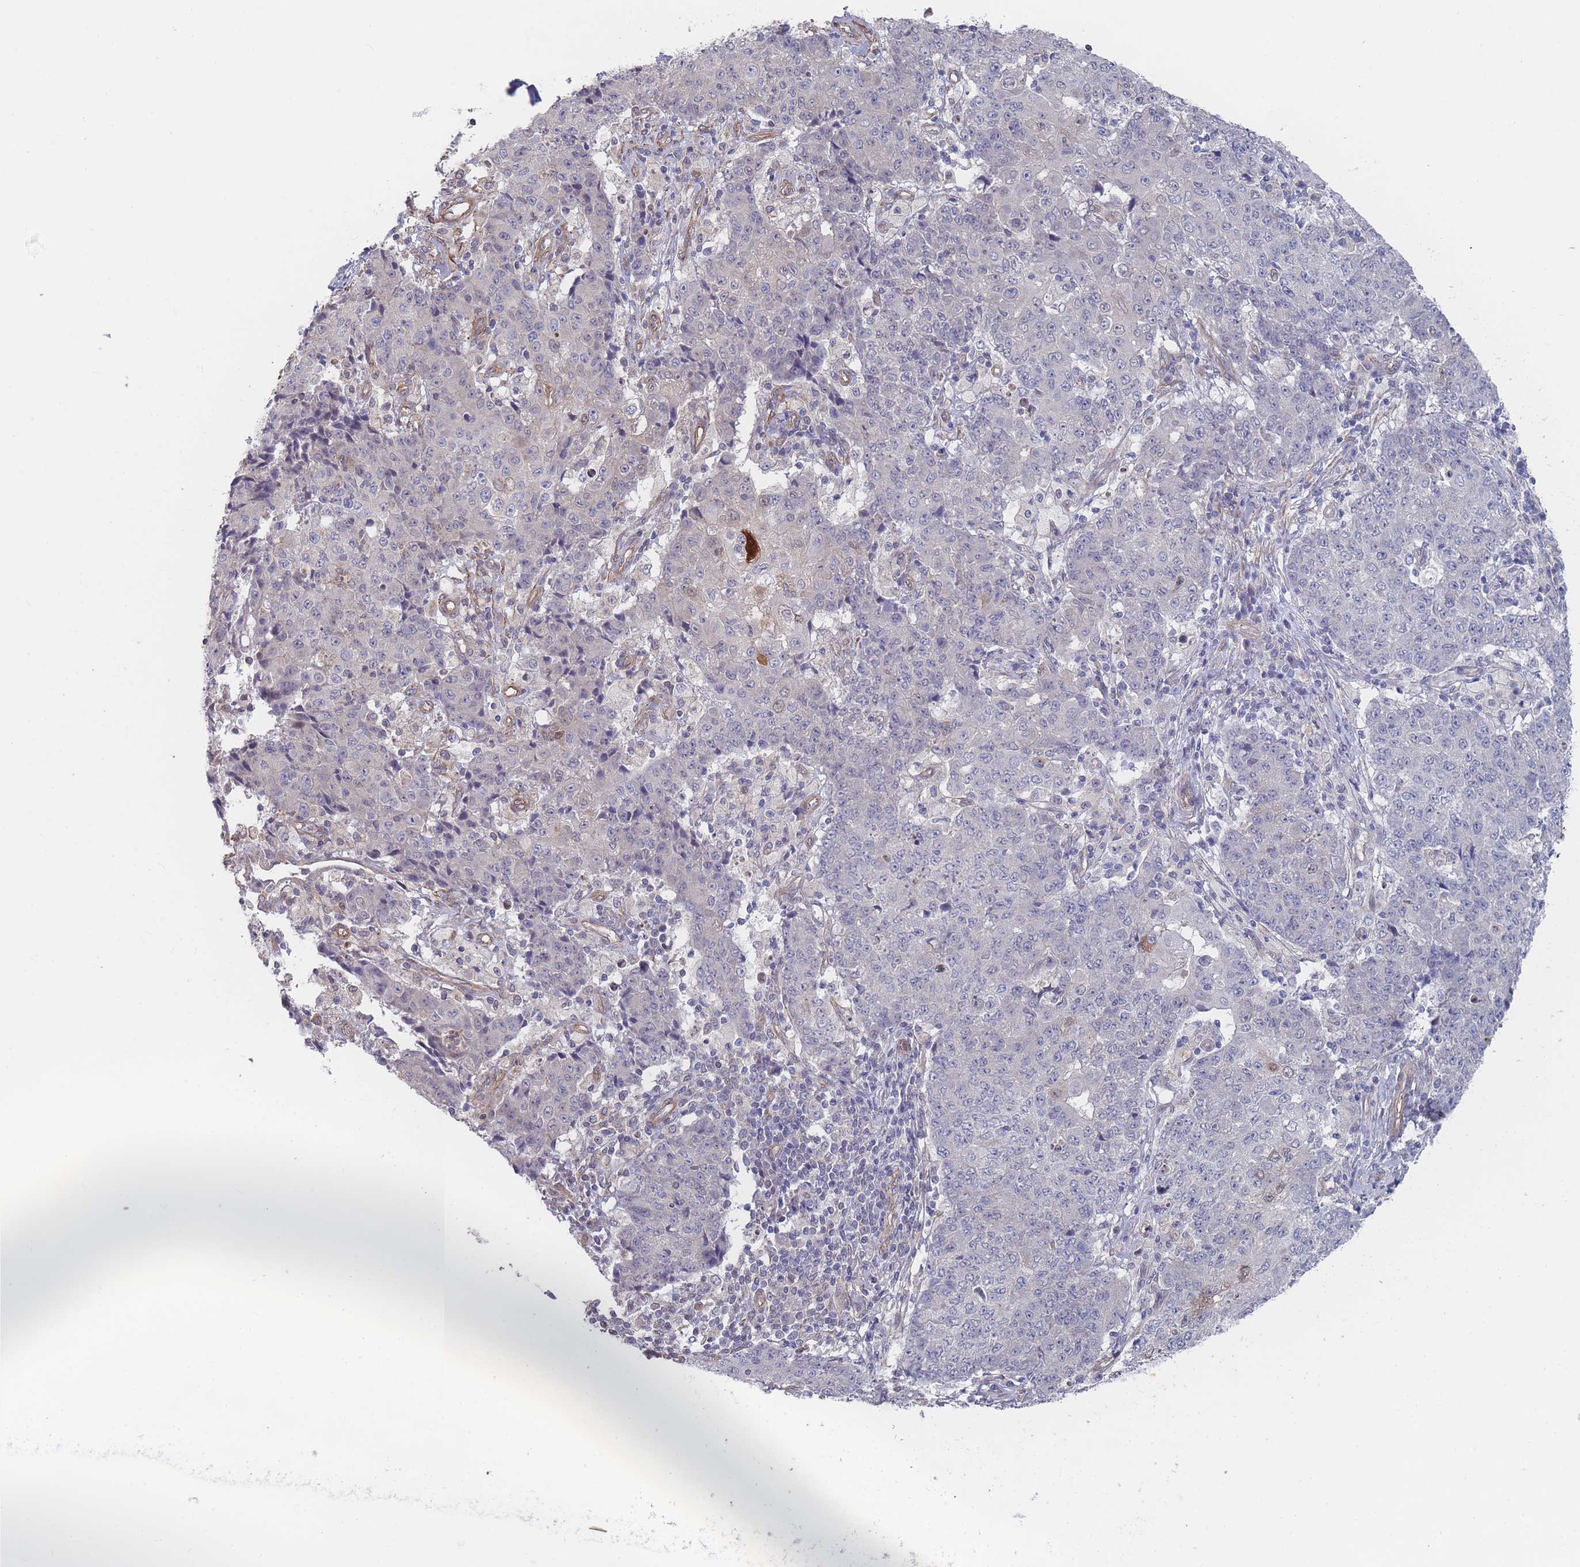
{"staining": {"intensity": "negative", "quantity": "none", "location": "none"}, "tissue": "ovarian cancer", "cell_type": "Tumor cells", "image_type": "cancer", "snomed": [{"axis": "morphology", "description": "Carcinoma, endometroid"}, {"axis": "topography", "description": "Ovary"}], "caption": "Immunohistochemistry (IHC) of ovarian endometroid carcinoma displays no expression in tumor cells. The staining was performed using DAB (3,3'-diaminobenzidine) to visualize the protein expression in brown, while the nuclei were stained in blue with hematoxylin (Magnification: 20x).", "gene": "SLC1A6", "patient": {"sex": "female", "age": 42}}